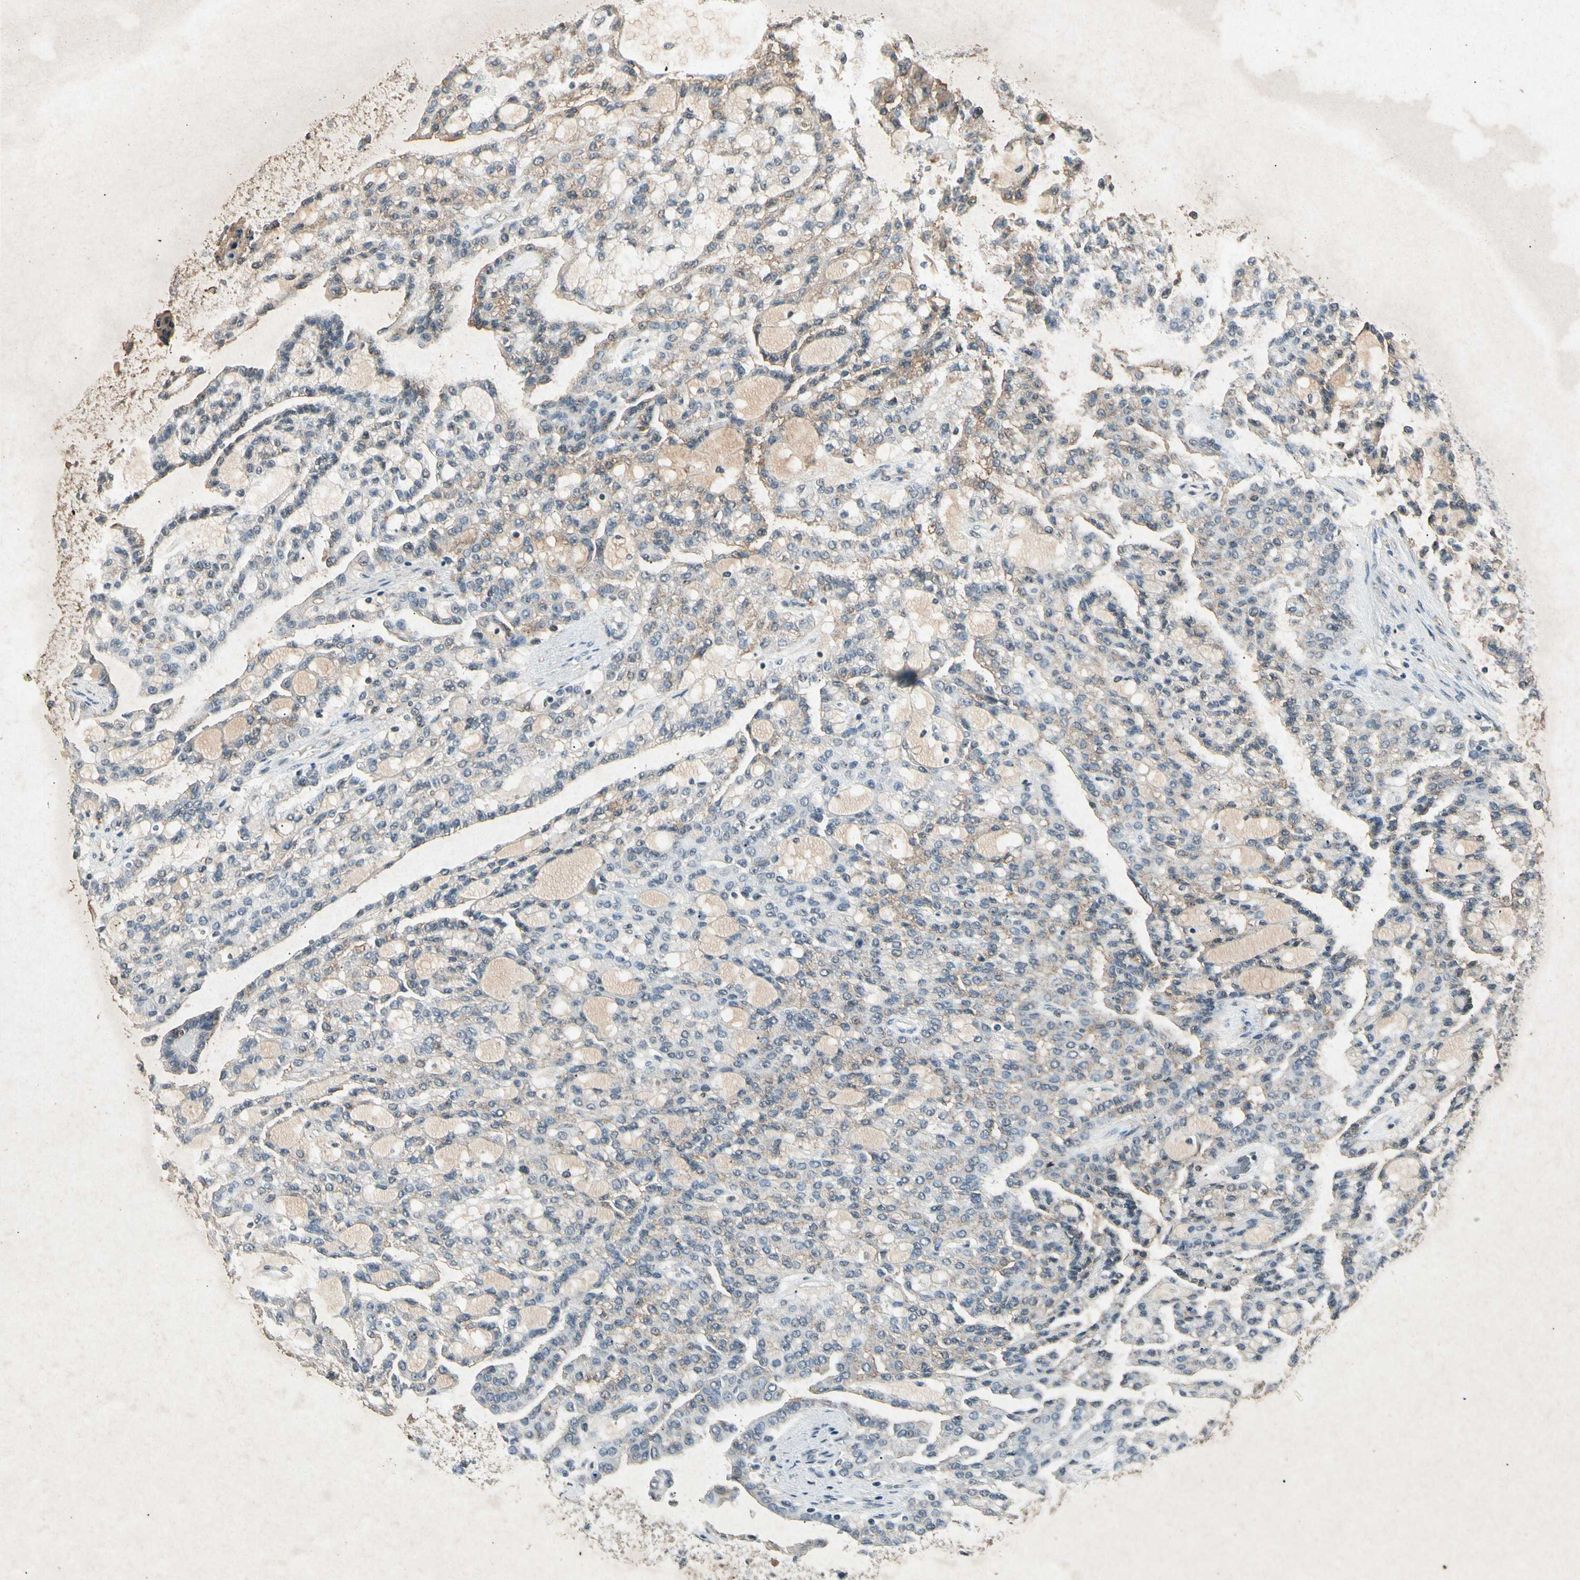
{"staining": {"intensity": "weak", "quantity": ">75%", "location": "cytoplasmic/membranous"}, "tissue": "renal cancer", "cell_type": "Tumor cells", "image_type": "cancer", "snomed": [{"axis": "morphology", "description": "Adenocarcinoma, NOS"}, {"axis": "topography", "description": "Kidney"}], "caption": "This is an image of immunohistochemistry (IHC) staining of renal adenocarcinoma, which shows weak expression in the cytoplasmic/membranous of tumor cells.", "gene": "CP", "patient": {"sex": "male", "age": 63}}